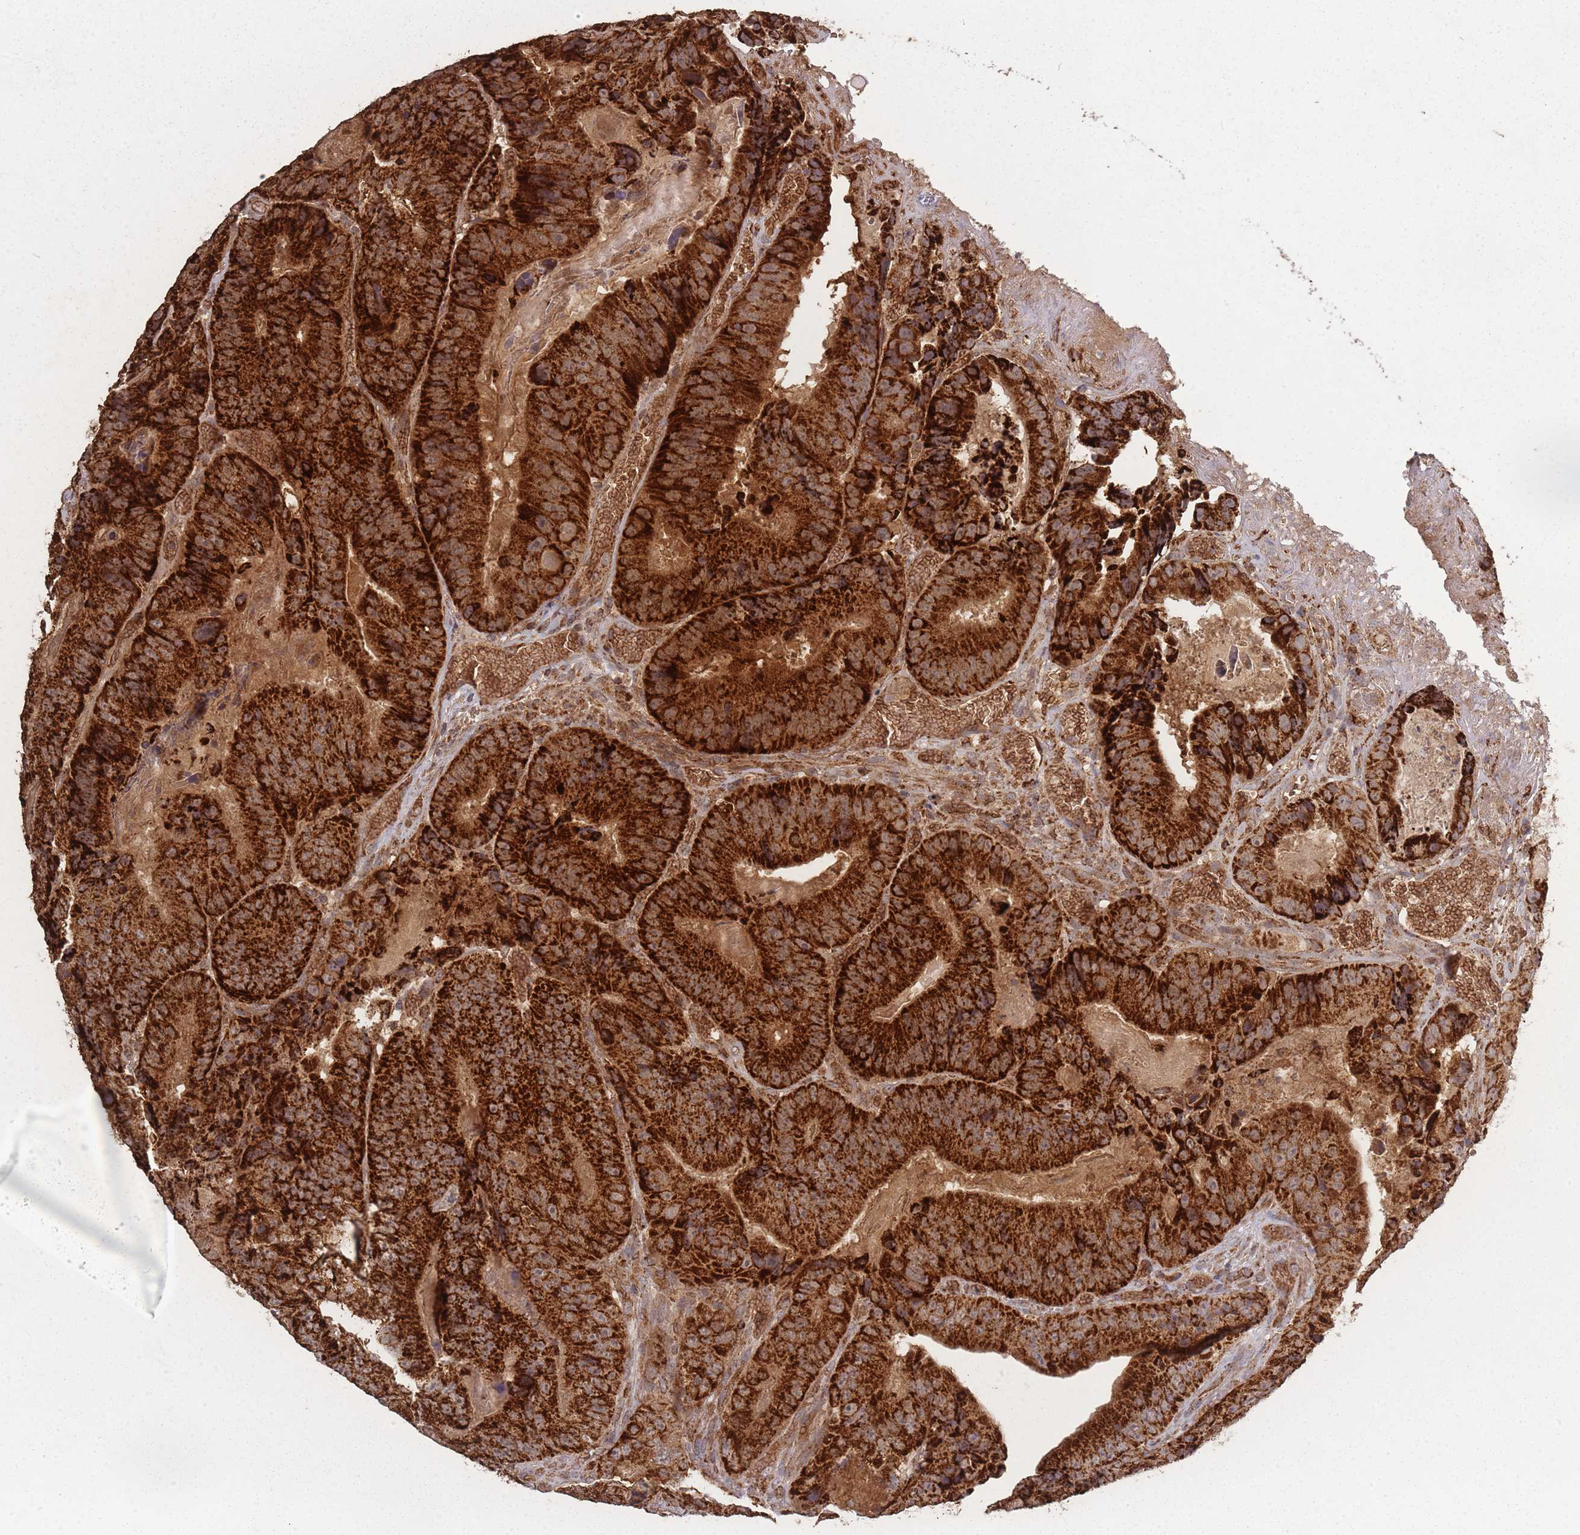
{"staining": {"intensity": "strong", "quantity": ">75%", "location": "cytoplasmic/membranous"}, "tissue": "colorectal cancer", "cell_type": "Tumor cells", "image_type": "cancer", "snomed": [{"axis": "morphology", "description": "Adenocarcinoma, NOS"}, {"axis": "topography", "description": "Colon"}], "caption": "There is high levels of strong cytoplasmic/membranous expression in tumor cells of colorectal cancer, as demonstrated by immunohistochemical staining (brown color).", "gene": "LYRM7", "patient": {"sex": "female", "age": 86}}